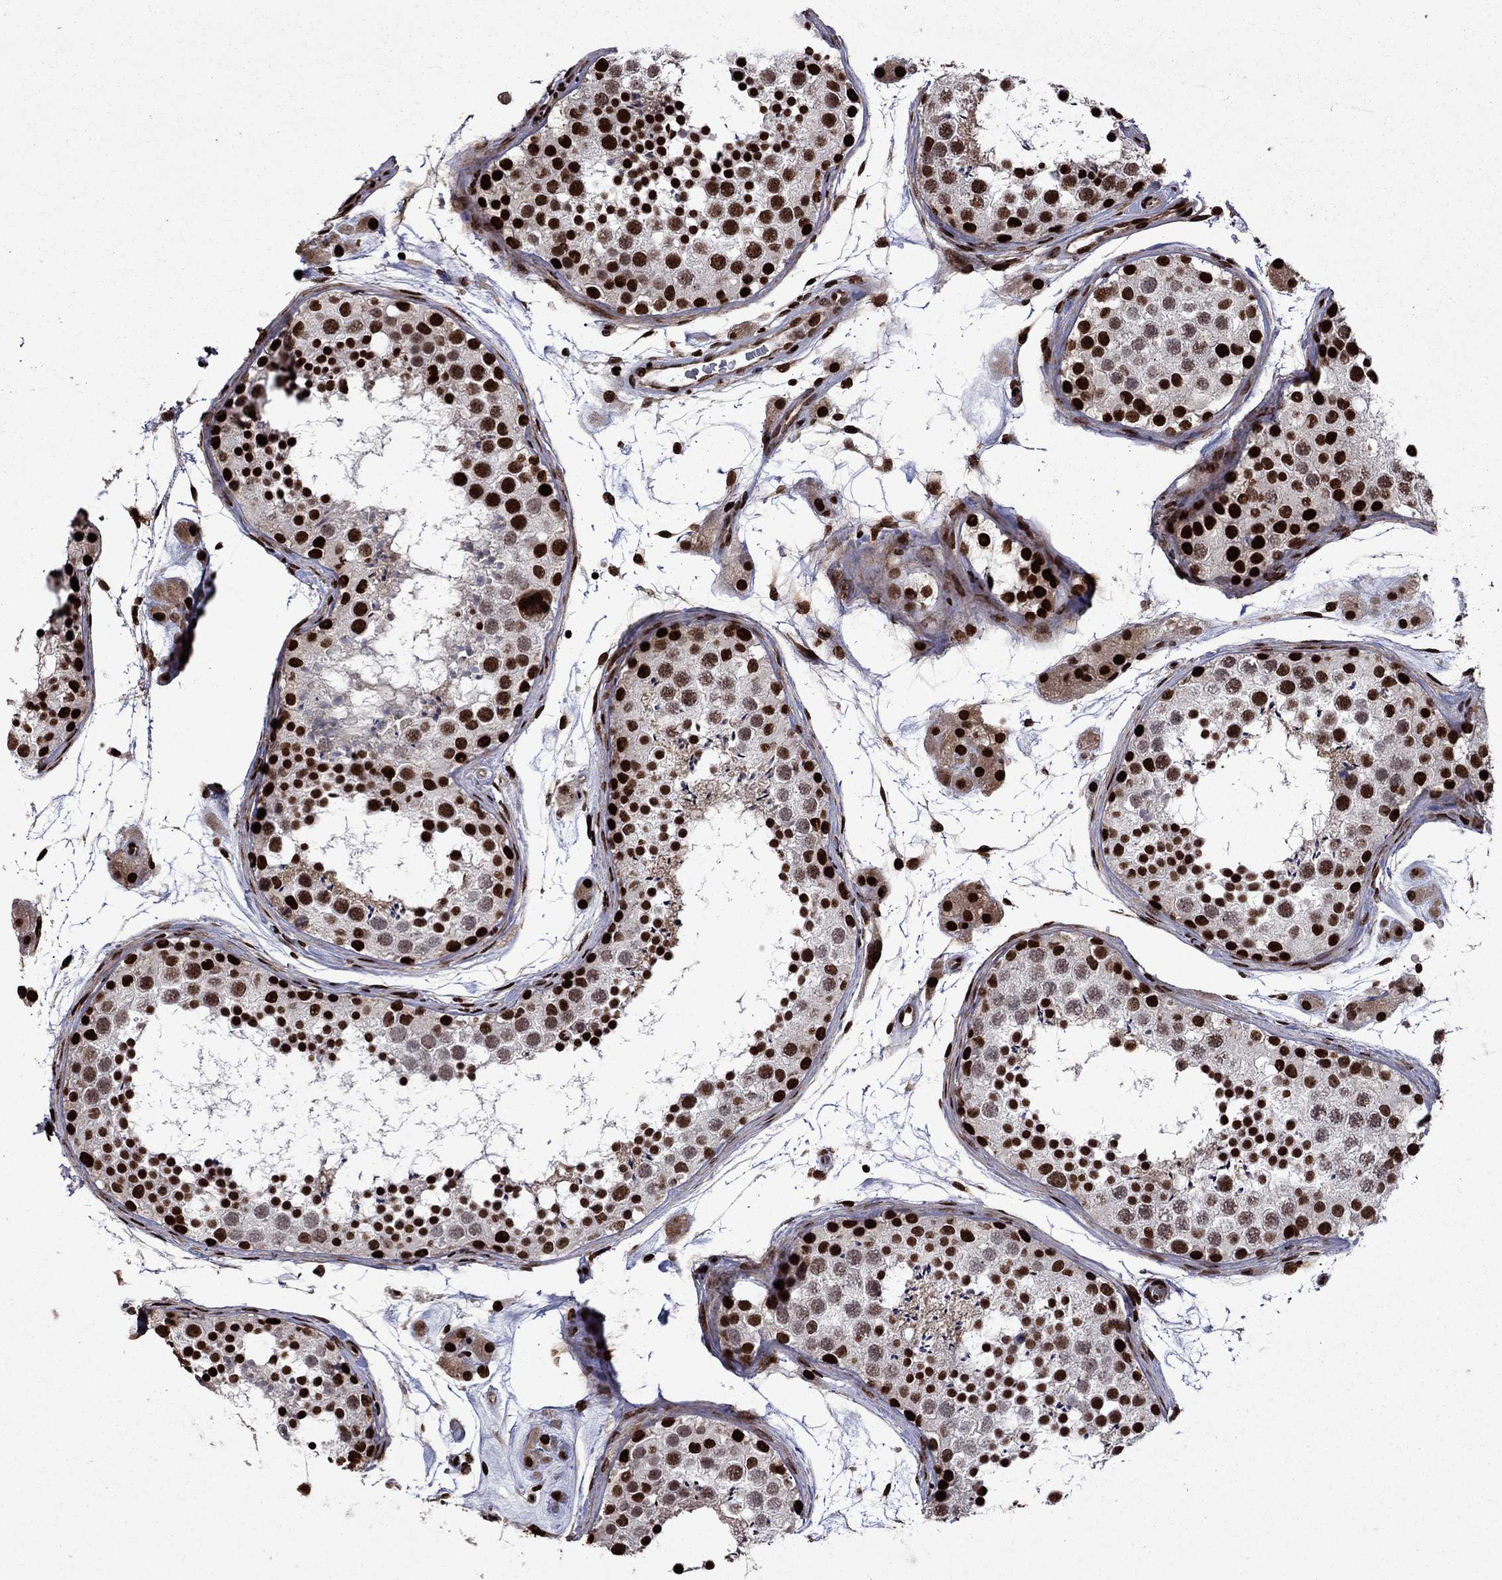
{"staining": {"intensity": "strong", "quantity": ">75%", "location": "nuclear"}, "tissue": "testis", "cell_type": "Cells in seminiferous ducts", "image_type": "normal", "snomed": [{"axis": "morphology", "description": "Normal tissue, NOS"}, {"axis": "topography", "description": "Testis"}], "caption": "The histopathology image displays staining of unremarkable testis, revealing strong nuclear protein staining (brown color) within cells in seminiferous ducts. (Stains: DAB (3,3'-diaminobenzidine) in brown, nuclei in blue, Microscopy: brightfield microscopy at high magnification).", "gene": "LIMK1", "patient": {"sex": "male", "age": 41}}